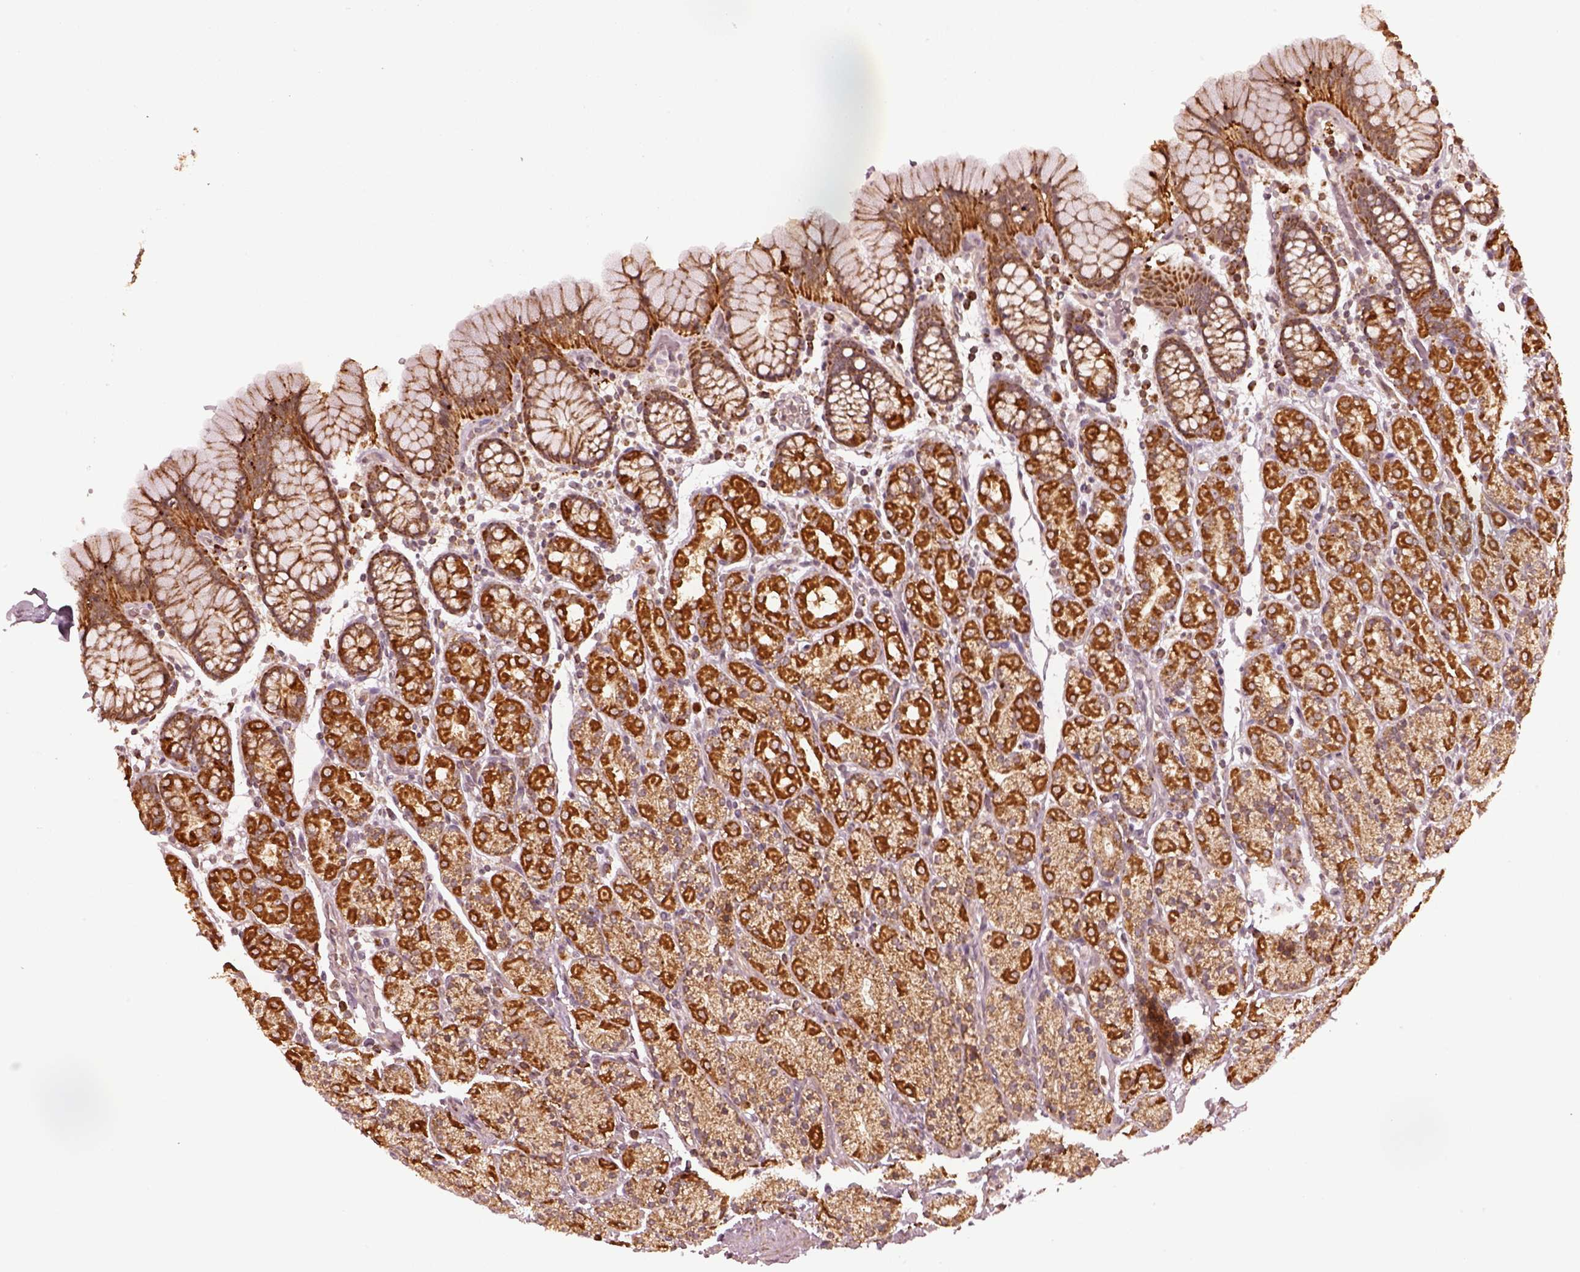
{"staining": {"intensity": "strong", "quantity": ">75%", "location": "cytoplasmic/membranous"}, "tissue": "stomach", "cell_type": "Glandular cells", "image_type": "normal", "snomed": [{"axis": "morphology", "description": "Normal tissue, NOS"}, {"axis": "topography", "description": "Stomach, upper"}, {"axis": "topography", "description": "Stomach"}], "caption": "The image reveals staining of unremarkable stomach, revealing strong cytoplasmic/membranous protein positivity (brown color) within glandular cells. (DAB (3,3'-diaminobenzidine) IHC, brown staining for protein, blue staining for nuclei).", "gene": "SEL1L3", "patient": {"sex": "male", "age": 62}}